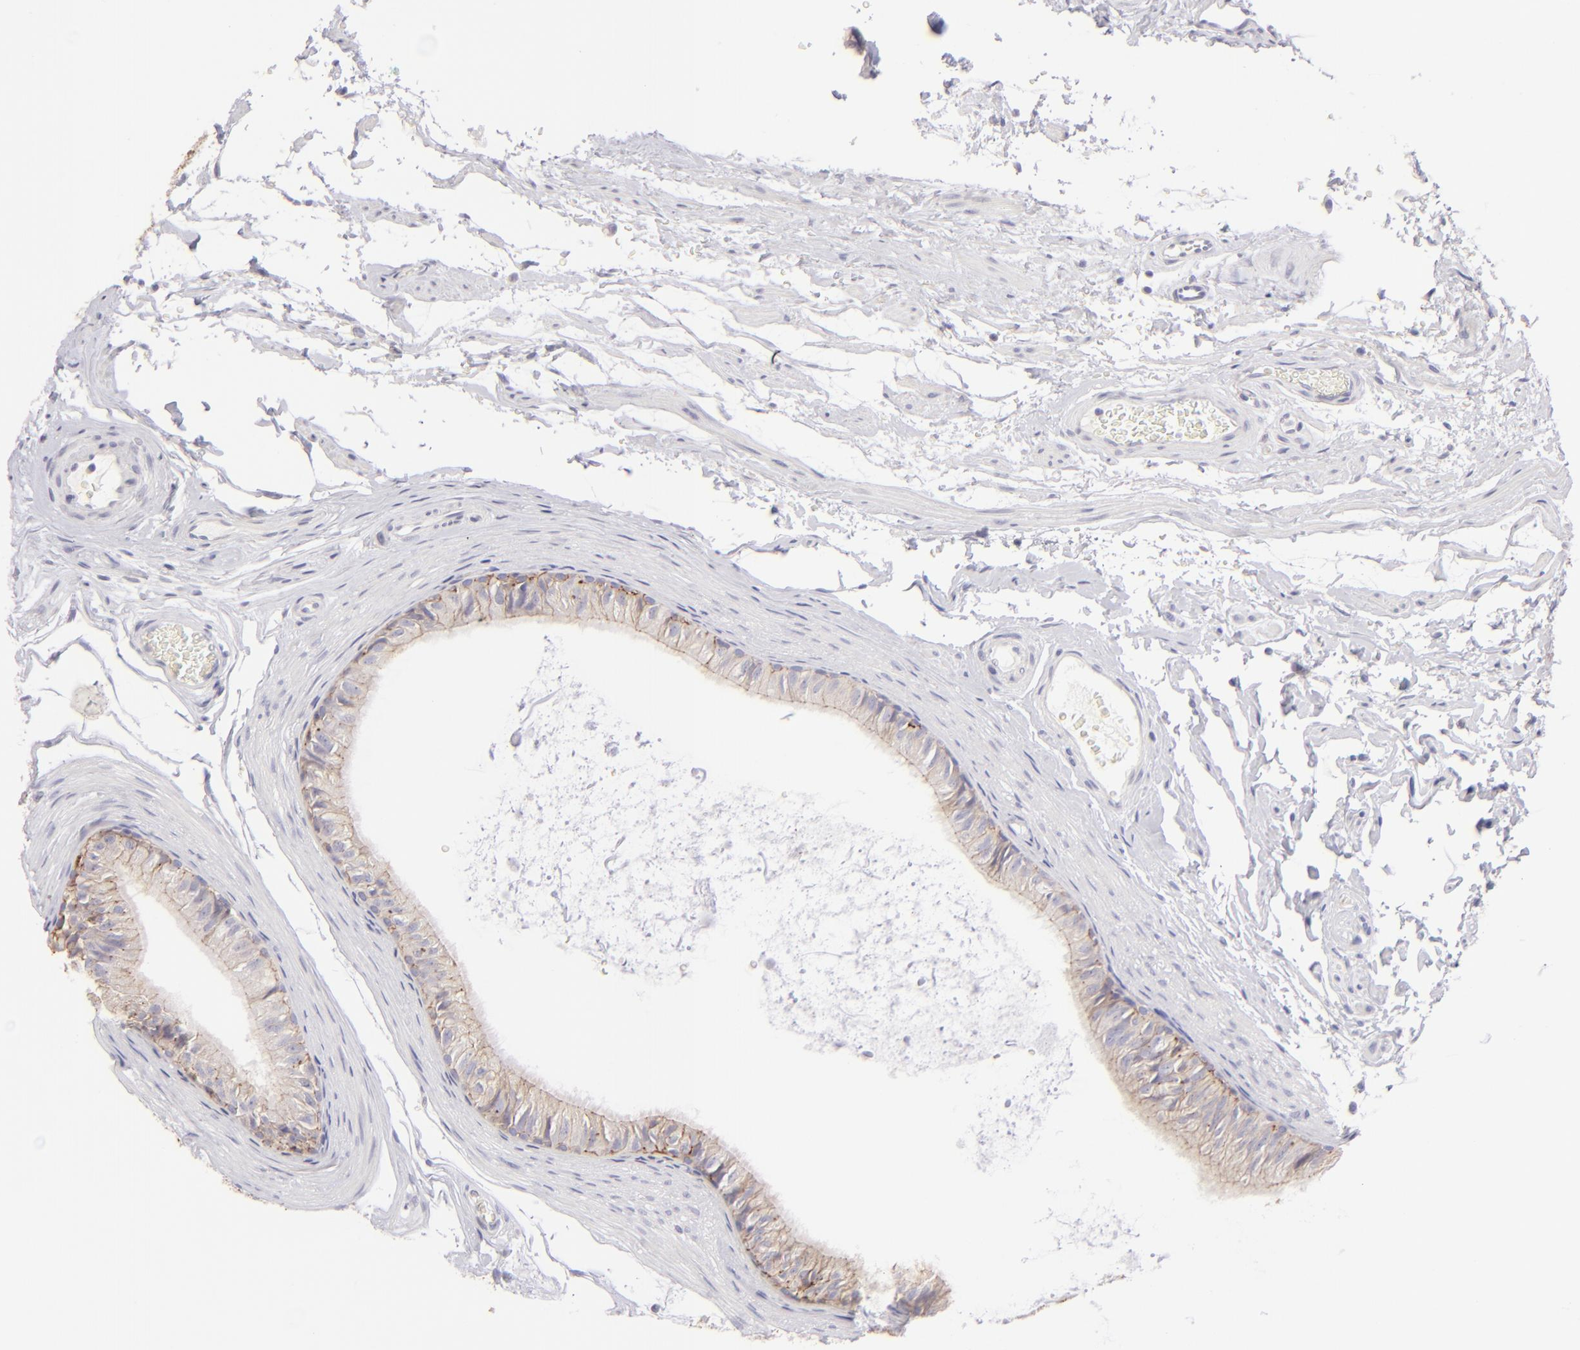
{"staining": {"intensity": "moderate", "quantity": ">75%", "location": "cytoplasmic/membranous"}, "tissue": "epididymis", "cell_type": "Glandular cells", "image_type": "normal", "snomed": [{"axis": "morphology", "description": "Normal tissue, NOS"}, {"axis": "topography", "description": "Testis"}, {"axis": "topography", "description": "Epididymis"}], "caption": "Protein staining reveals moderate cytoplasmic/membranous expression in approximately >75% of glandular cells in unremarkable epididymis. Nuclei are stained in blue.", "gene": "CLDN4", "patient": {"sex": "male", "age": 36}}